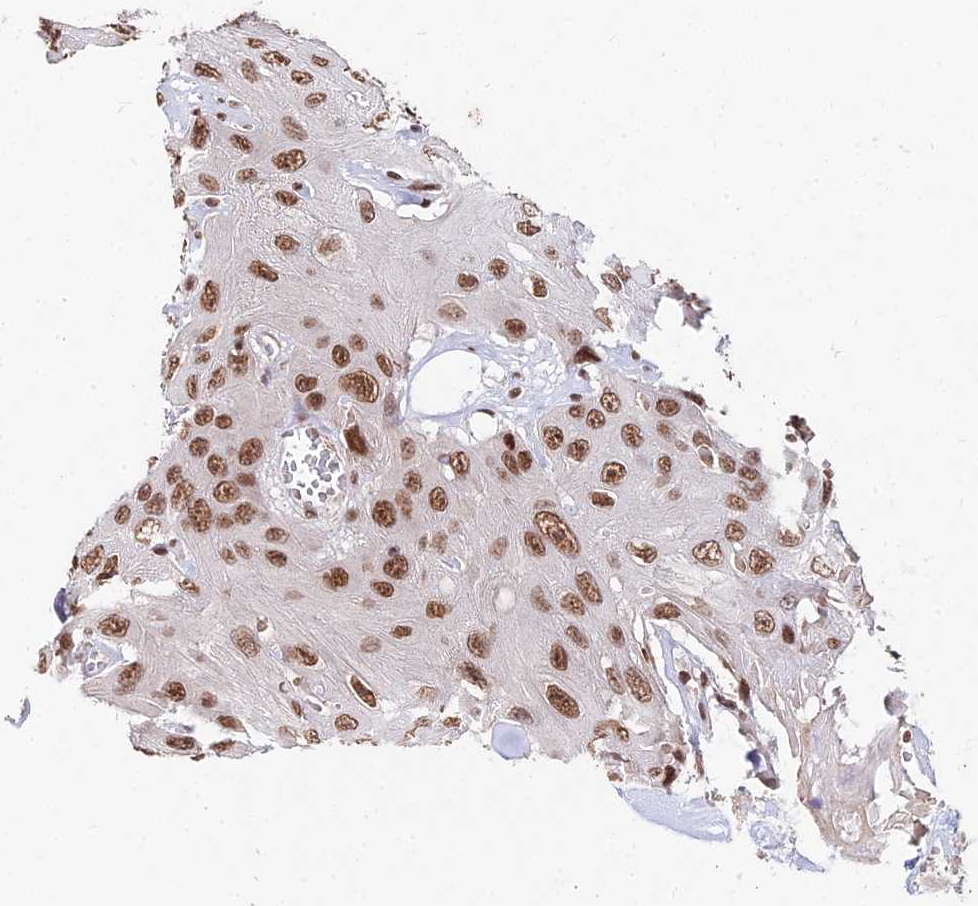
{"staining": {"intensity": "moderate", "quantity": ">75%", "location": "nuclear"}, "tissue": "head and neck cancer", "cell_type": "Tumor cells", "image_type": "cancer", "snomed": [{"axis": "morphology", "description": "Squamous cell carcinoma, NOS"}, {"axis": "topography", "description": "Head-Neck"}], "caption": "Squamous cell carcinoma (head and neck) stained for a protein (brown) reveals moderate nuclear positive staining in approximately >75% of tumor cells.", "gene": "ZBED4", "patient": {"sex": "male", "age": 81}}